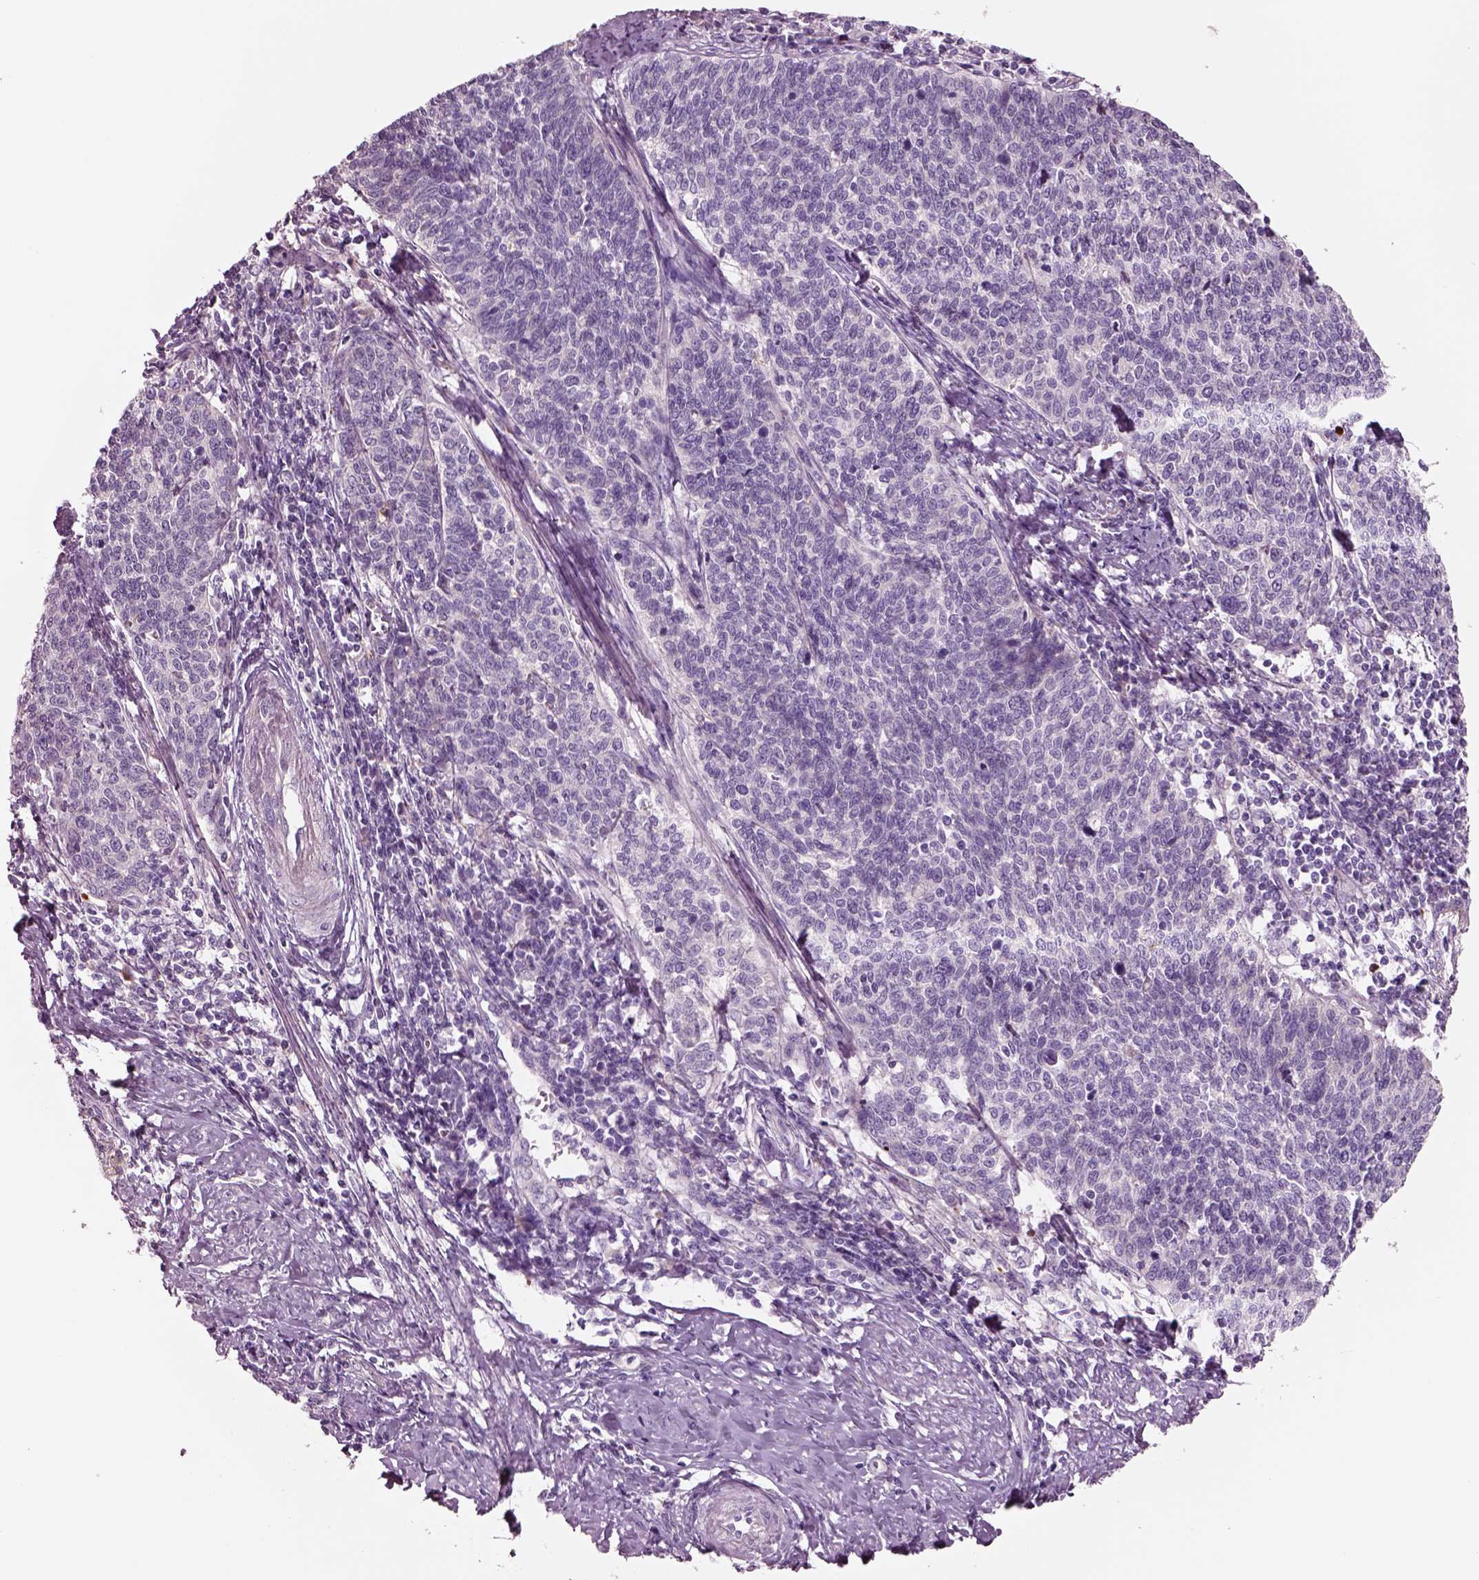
{"staining": {"intensity": "weak", "quantity": "<25%", "location": "cytoplasmic/membranous"}, "tissue": "cervical cancer", "cell_type": "Tumor cells", "image_type": "cancer", "snomed": [{"axis": "morphology", "description": "Squamous cell carcinoma, NOS"}, {"axis": "topography", "description": "Cervix"}], "caption": "A high-resolution photomicrograph shows immunohistochemistry (IHC) staining of cervical squamous cell carcinoma, which reveals no significant staining in tumor cells. (Brightfield microscopy of DAB IHC at high magnification).", "gene": "PLPP7", "patient": {"sex": "female", "age": 39}}